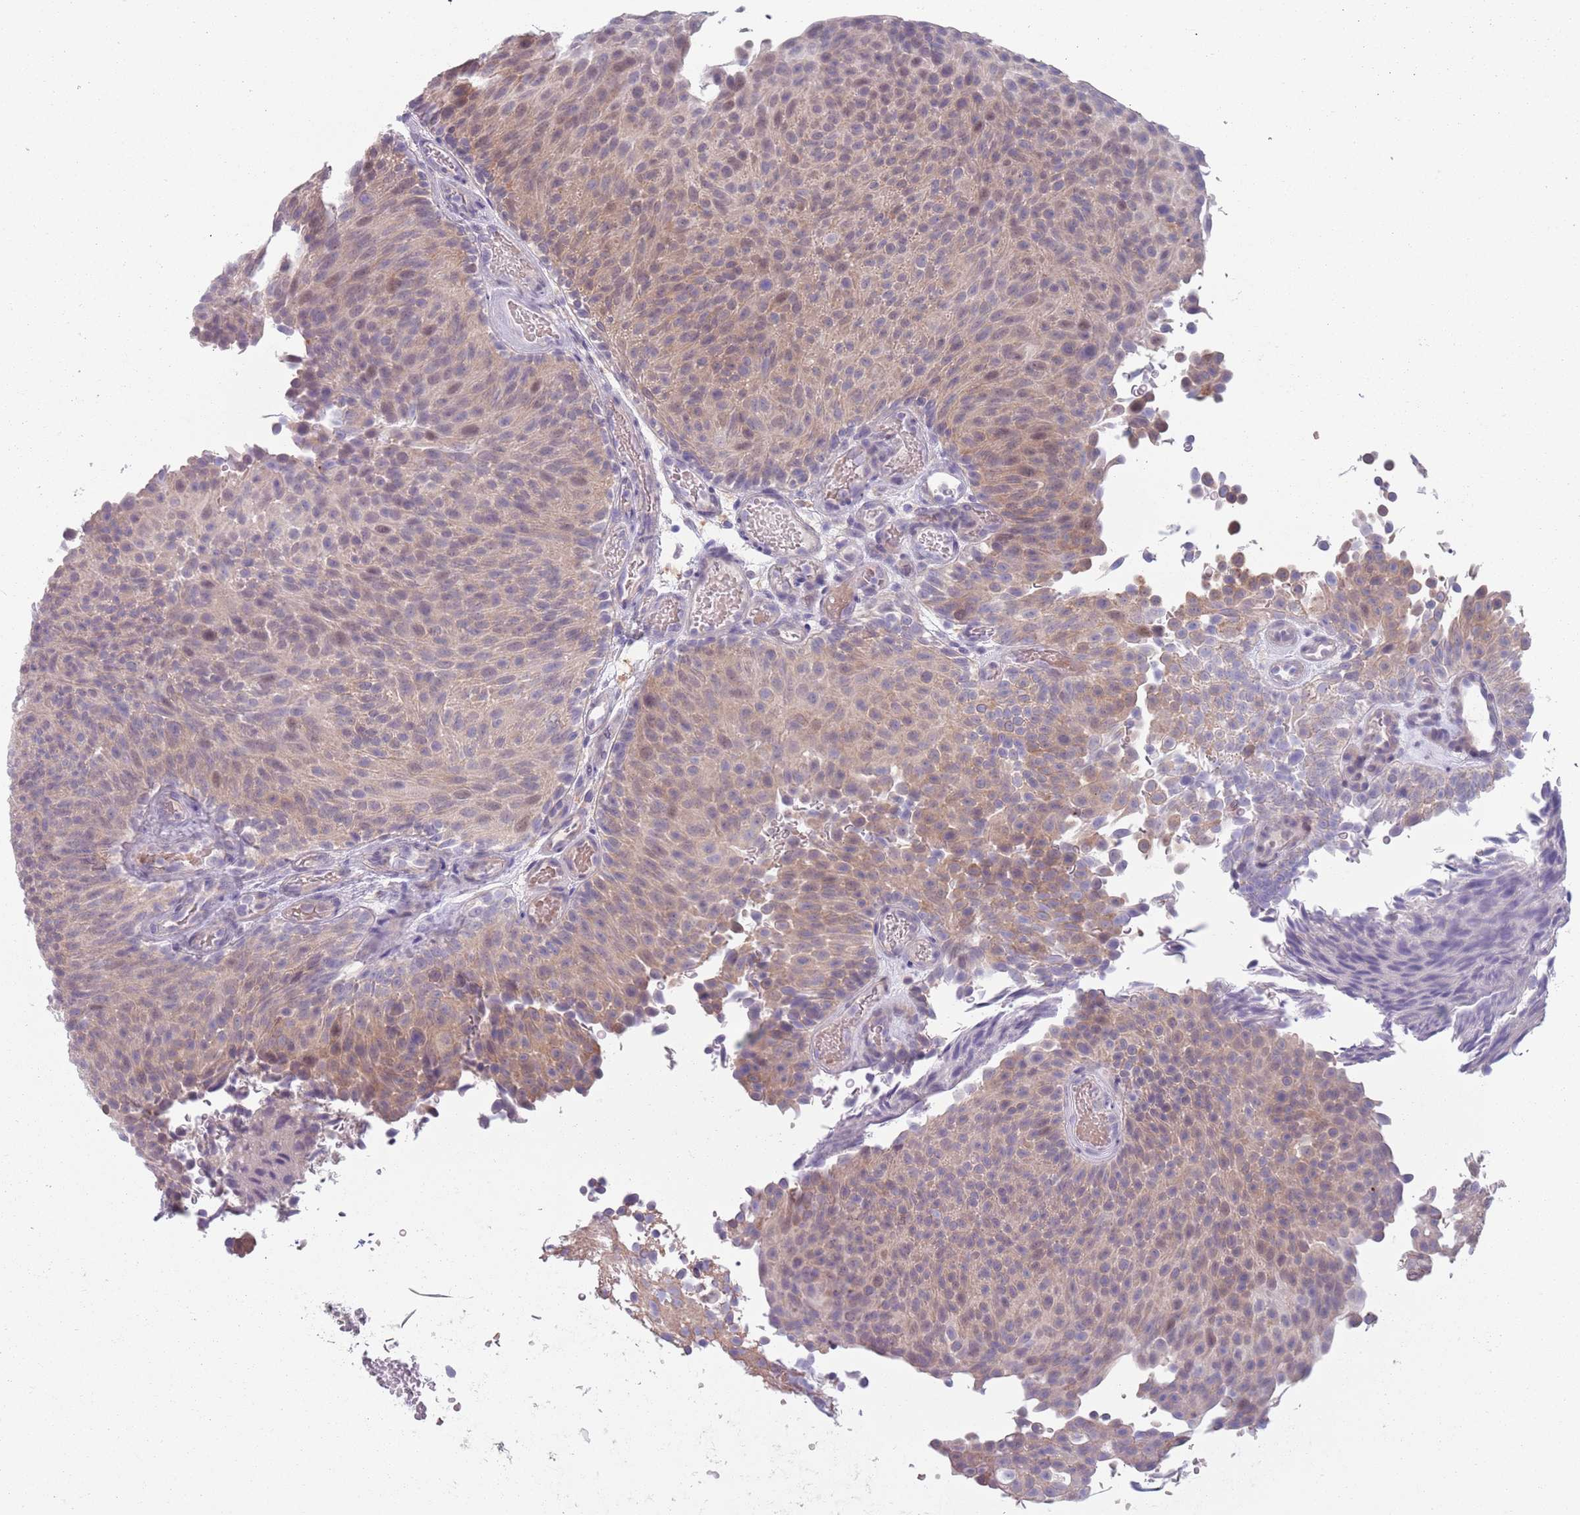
{"staining": {"intensity": "weak", "quantity": ">75%", "location": "cytoplasmic/membranous,nuclear"}, "tissue": "urothelial cancer", "cell_type": "Tumor cells", "image_type": "cancer", "snomed": [{"axis": "morphology", "description": "Urothelial carcinoma, Low grade"}, {"axis": "topography", "description": "Urinary bladder"}], "caption": "Immunohistochemical staining of human urothelial cancer demonstrates weak cytoplasmic/membranous and nuclear protein expression in approximately >75% of tumor cells.", "gene": "CLNS1A", "patient": {"sex": "male", "age": 78}}